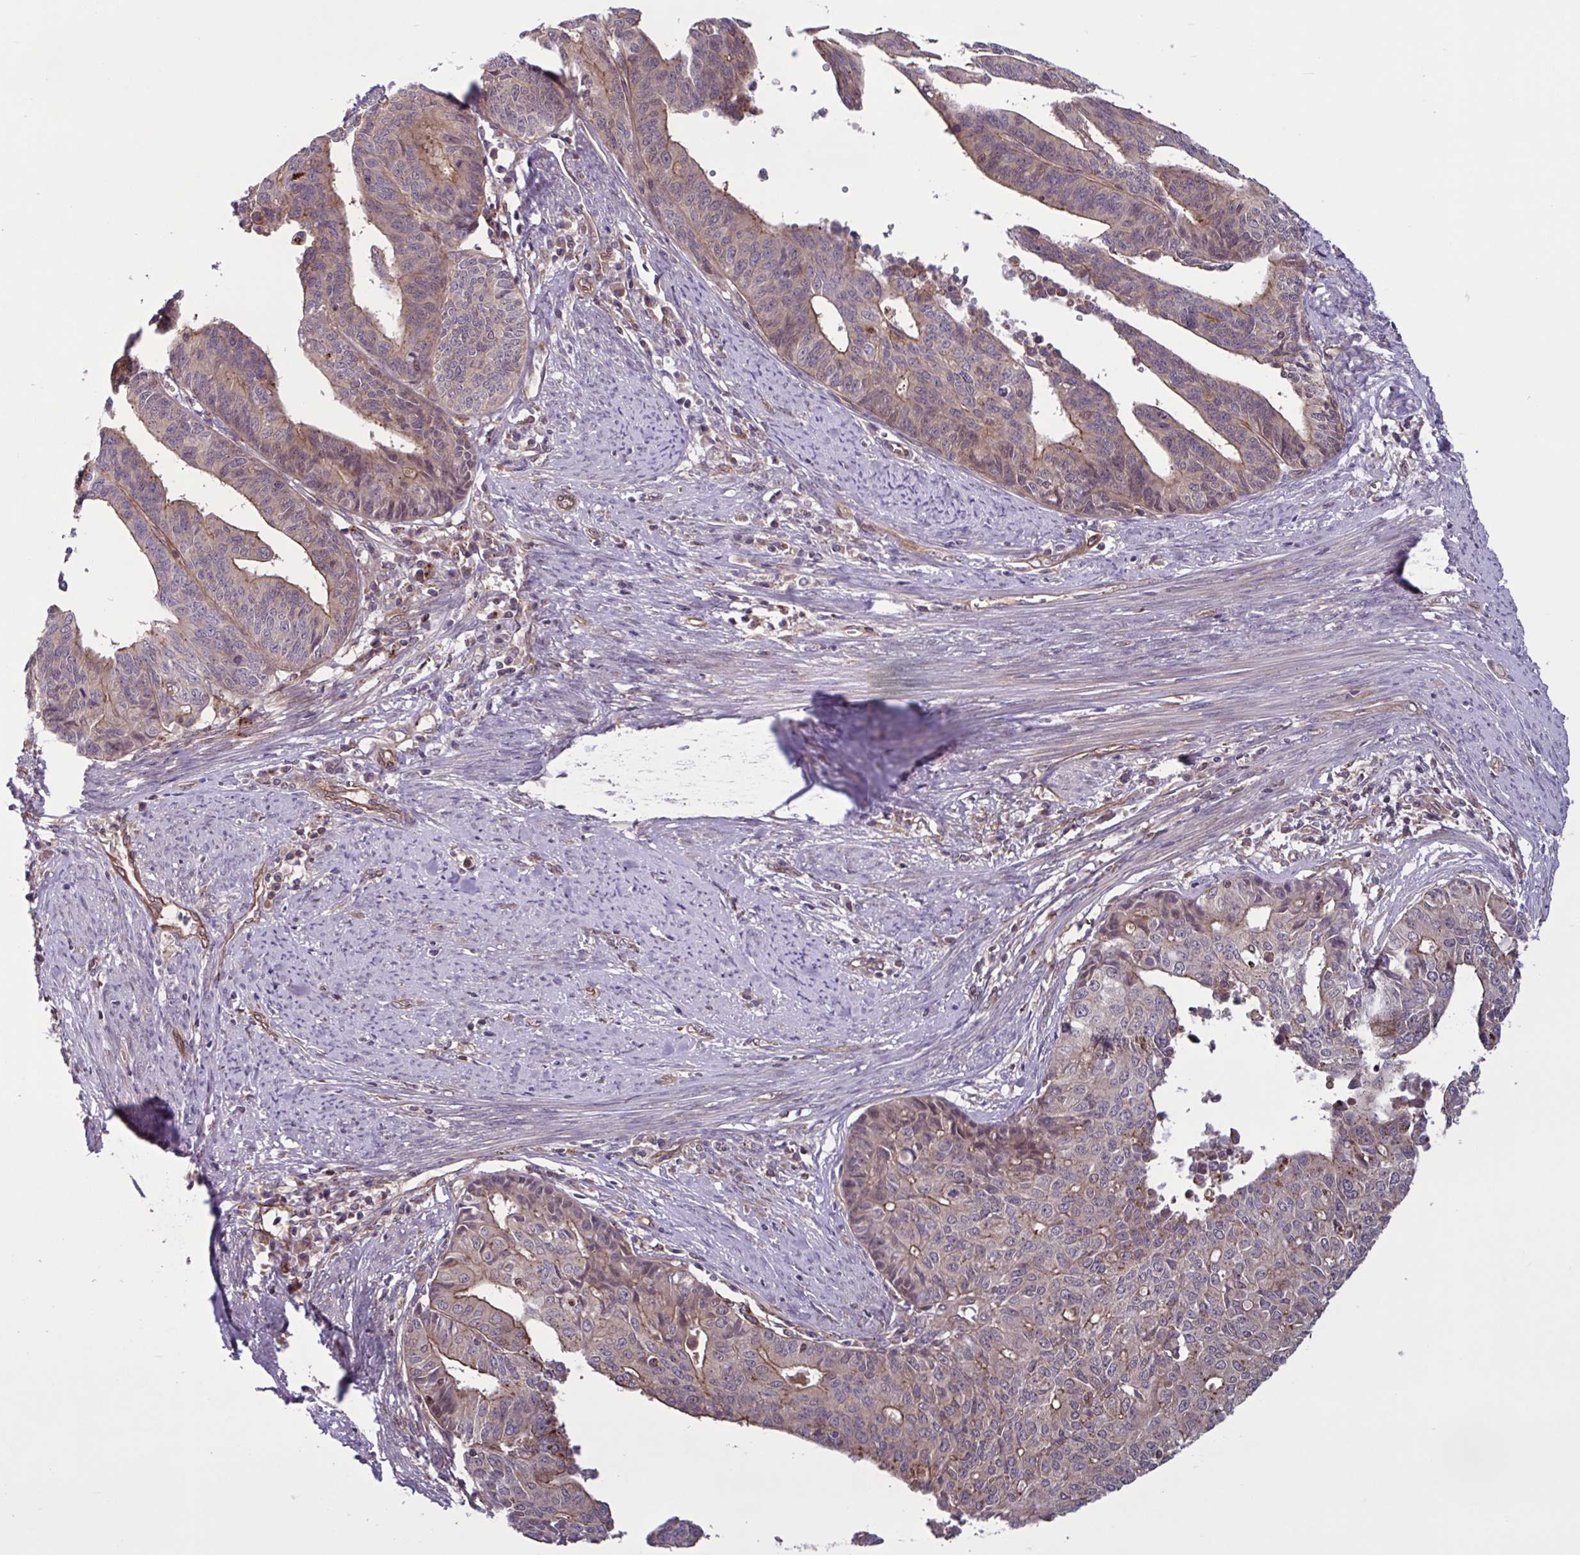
{"staining": {"intensity": "moderate", "quantity": "25%-75%", "location": "cytoplasmic/membranous,nuclear"}, "tissue": "endometrial cancer", "cell_type": "Tumor cells", "image_type": "cancer", "snomed": [{"axis": "morphology", "description": "Adenocarcinoma, NOS"}, {"axis": "topography", "description": "Endometrium"}], "caption": "A high-resolution micrograph shows immunohistochemistry (IHC) staining of endometrial cancer (adenocarcinoma), which shows moderate cytoplasmic/membranous and nuclear staining in approximately 25%-75% of tumor cells. Nuclei are stained in blue.", "gene": "GLTP", "patient": {"sex": "female", "age": 65}}